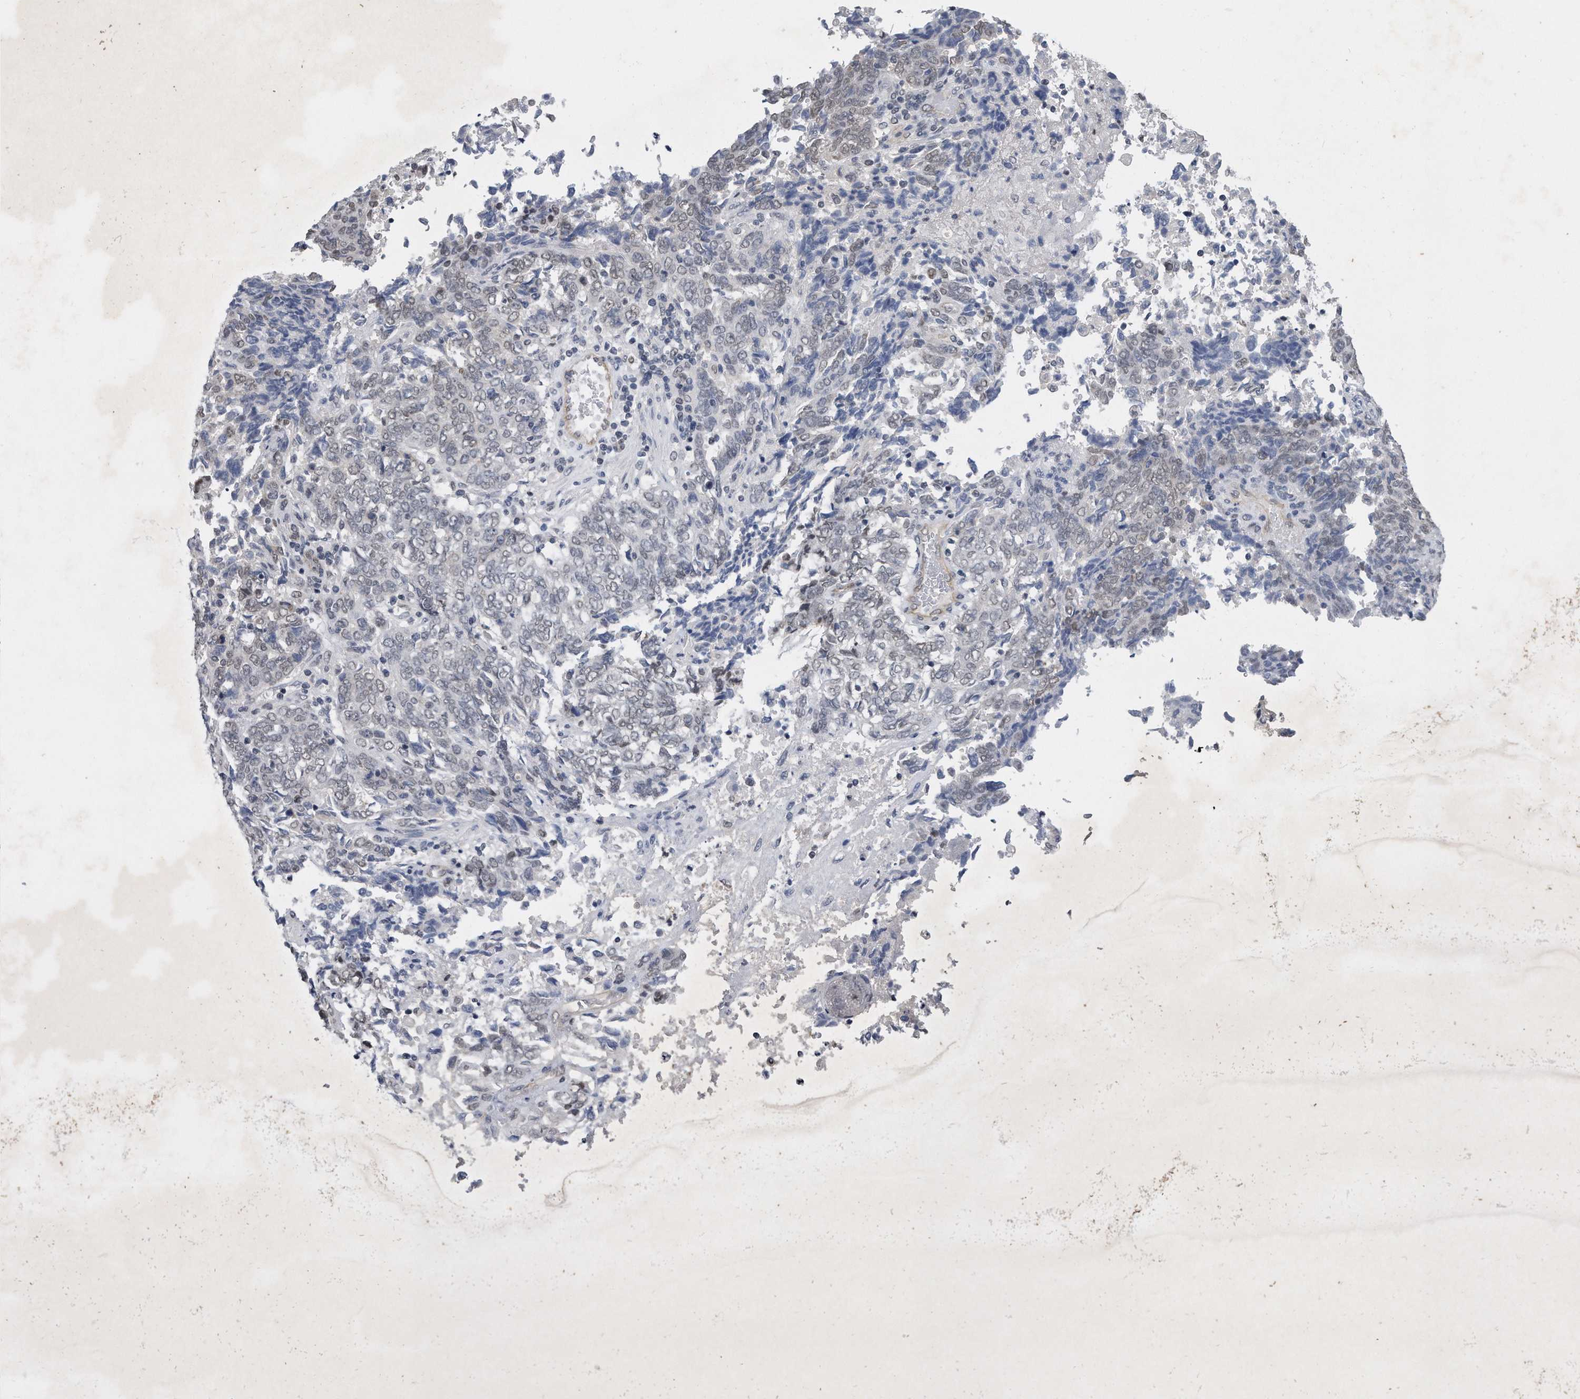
{"staining": {"intensity": "weak", "quantity": "<25%", "location": "nuclear"}, "tissue": "endometrial cancer", "cell_type": "Tumor cells", "image_type": "cancer", "snomed": [{"axis": "morphology", "description": "Adenocarcinoma, NOS"}, {"axis": "topography", "description": "Endometrium"}], "caption": "A photomicrograph of endometrial adenocarcinoma stained for a protein reveals no brown staining in tumor cells.", "gene": "TP53INP1", "patient": {"sex": "female", "age": 80}}